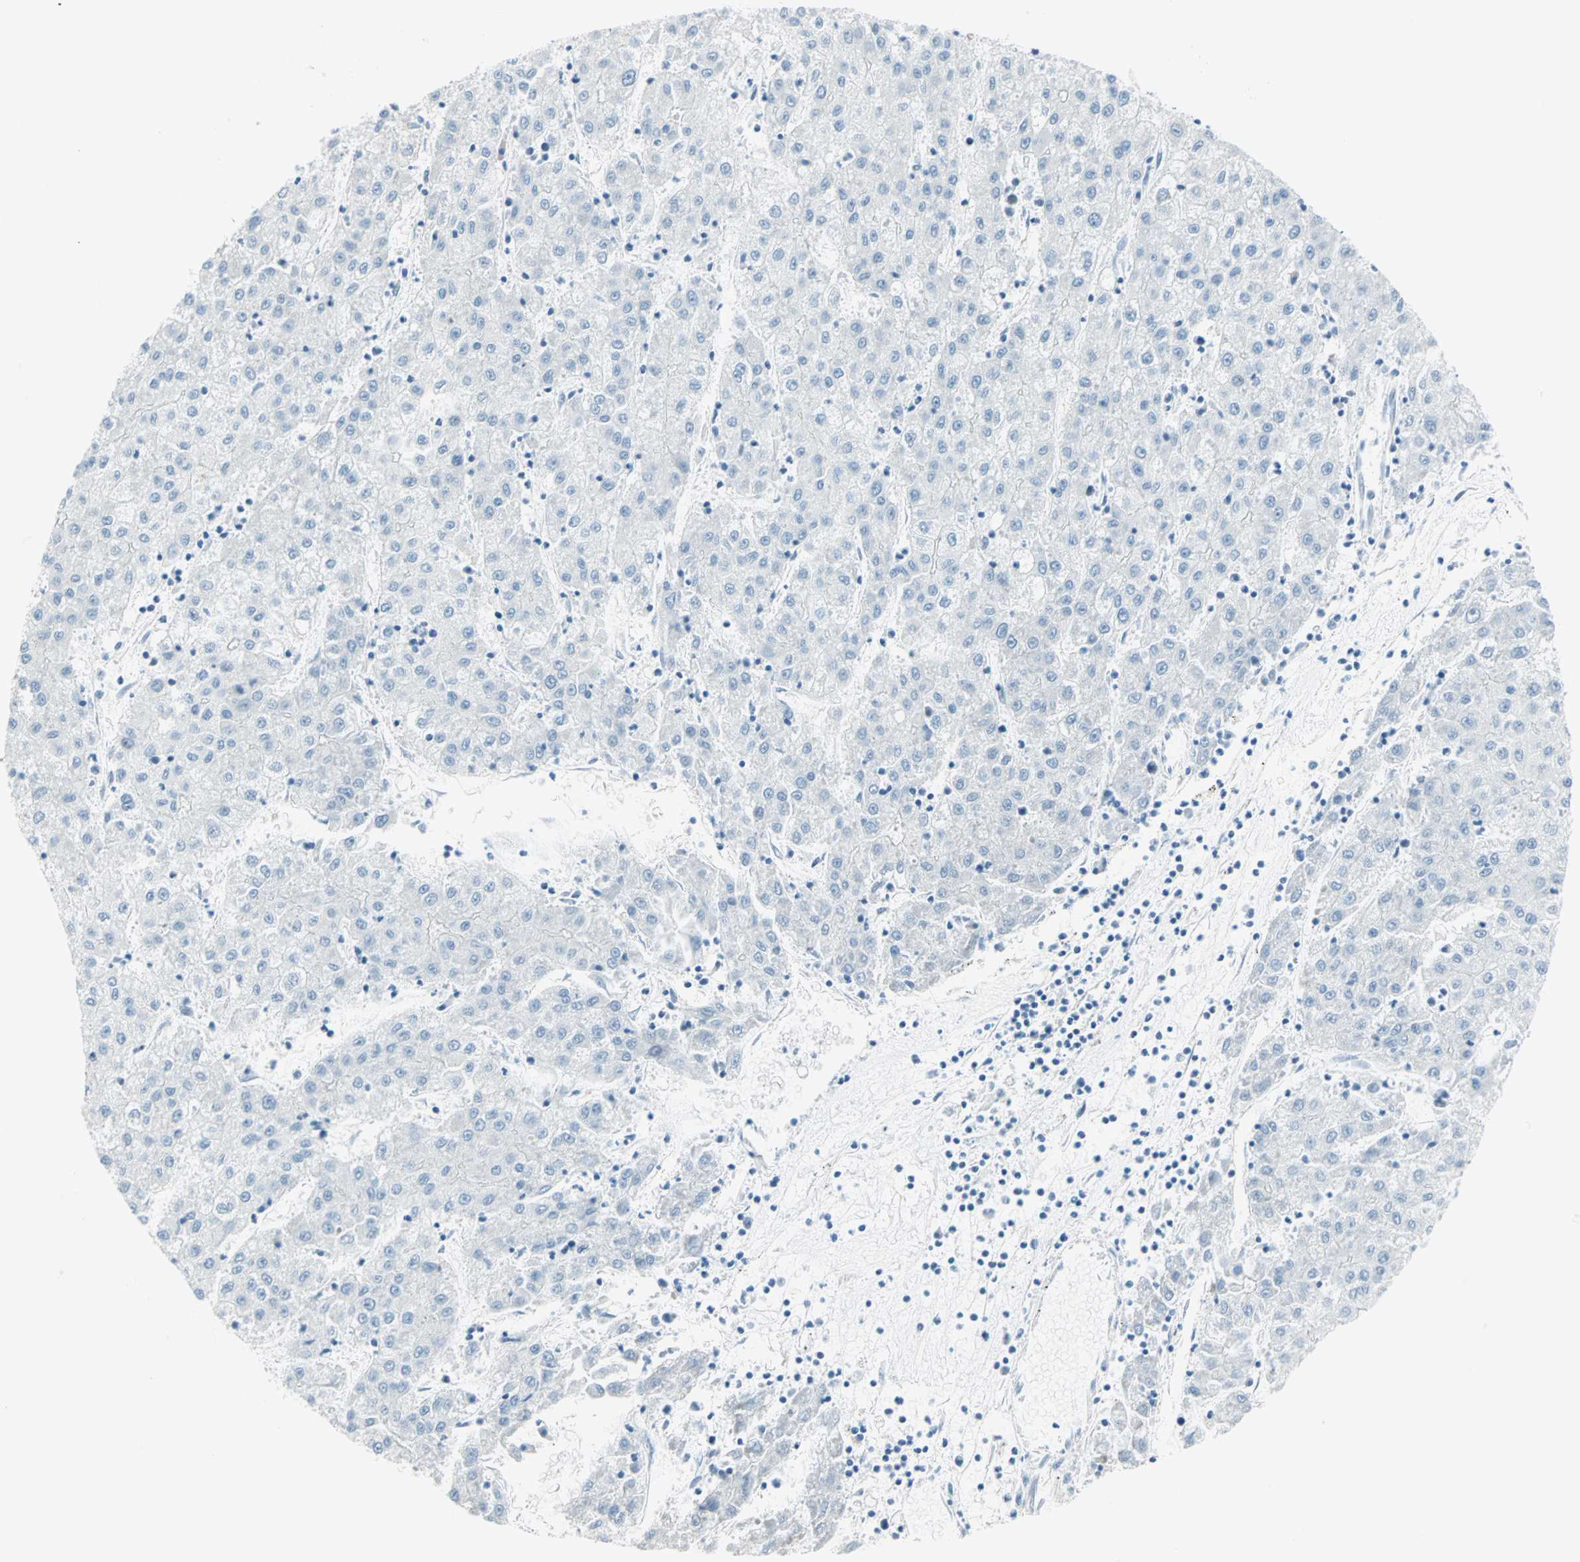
{"staining": {"intensity": "negative", "quantity": "none", "location": "none"}, "tissue": "liver cancer", "cell_type": "Tumor cells", "image_type": "cancer", "snomed": [{"axis": "morphology", "description": "Carcinoma, Hepatocellular, NOS"}, {"axis": "topography", "description": "Liver"}], "caption": "IHC of liver hepatocellular carcinoma shows no positivity in tumor cells.", "gene": "PKNOX1", "patient": {"sex": "male", "age": 72}}